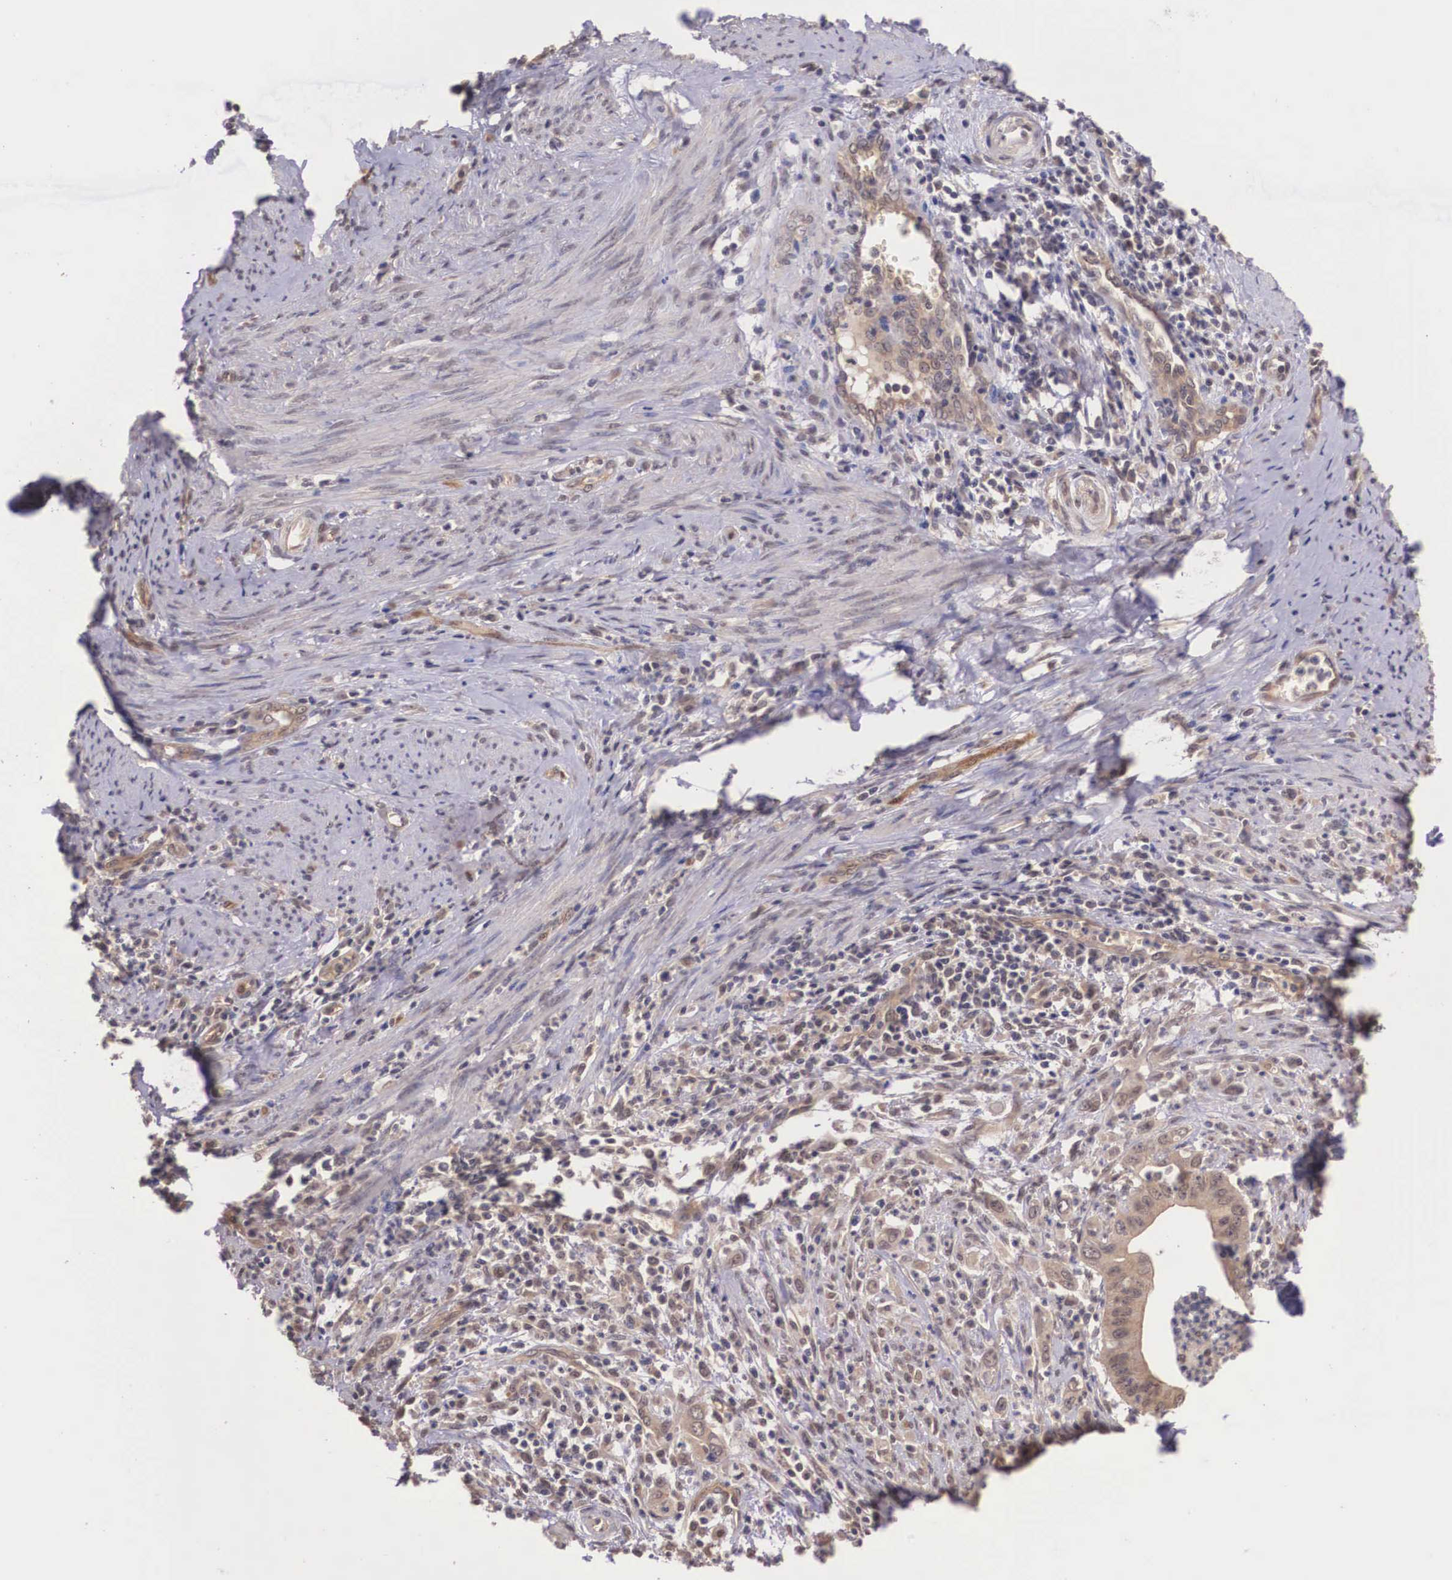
{"staining": {"intensity": "weak", "quantity": ">75%", "location": "cytoplasmic/membranous"}, "tissue": "cervical cancer", "cell_type": "Tumor cells", "image_type": "cancer", "snomed": [{"axis": "morphology", "description": "Normal tissue, NOS"}, {"axis": "morphology", "description": "Adenocarcinoma, NOS"}, {"axis": "topography", "description": "Cervix"}], "caption": "Tumor cells show weak cytoplasmic/membranous positivity in about >75% of cells in adenocarcinoma (cervical).", "gene": "VASH1", "patient": {"sex": "female", "age": 34}}